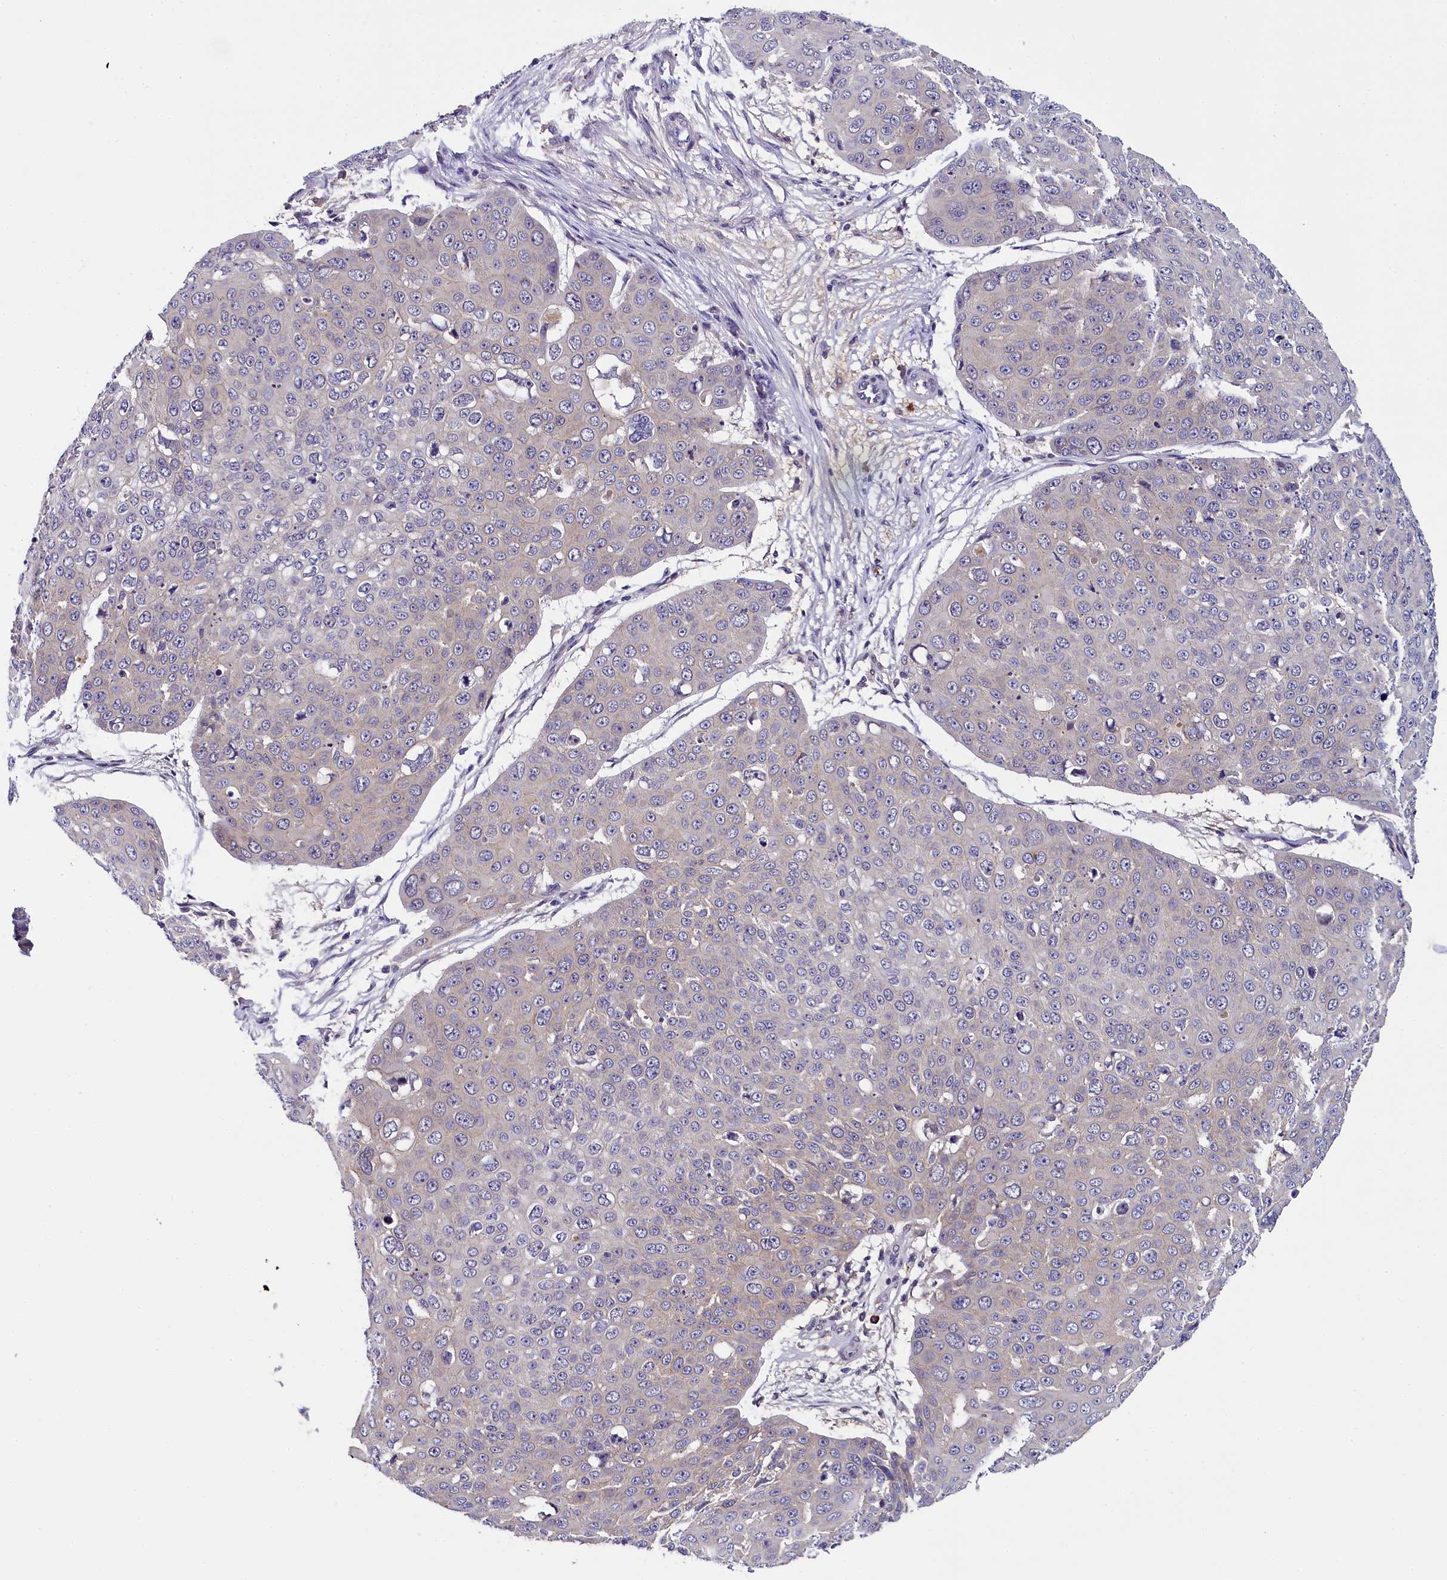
{"staining": {"intensity": "negative", "quantity": "none", "location": "none"}, "tissue": "skin cancer", "cell_type": "Tumor cells", "image_type": "cancer", "snomed": [{"axis": "morphology", "description": "Squamous cell carcinoma, NOS"}, {"axis": "topography", "description": "Skin"}], "caption": "The histopathology image reveals no staining of tumor cells in skin cancer (squamous cell carcinoma).", "gene": "ENKD1", "patient": {"sex": "male", "age": 71}}